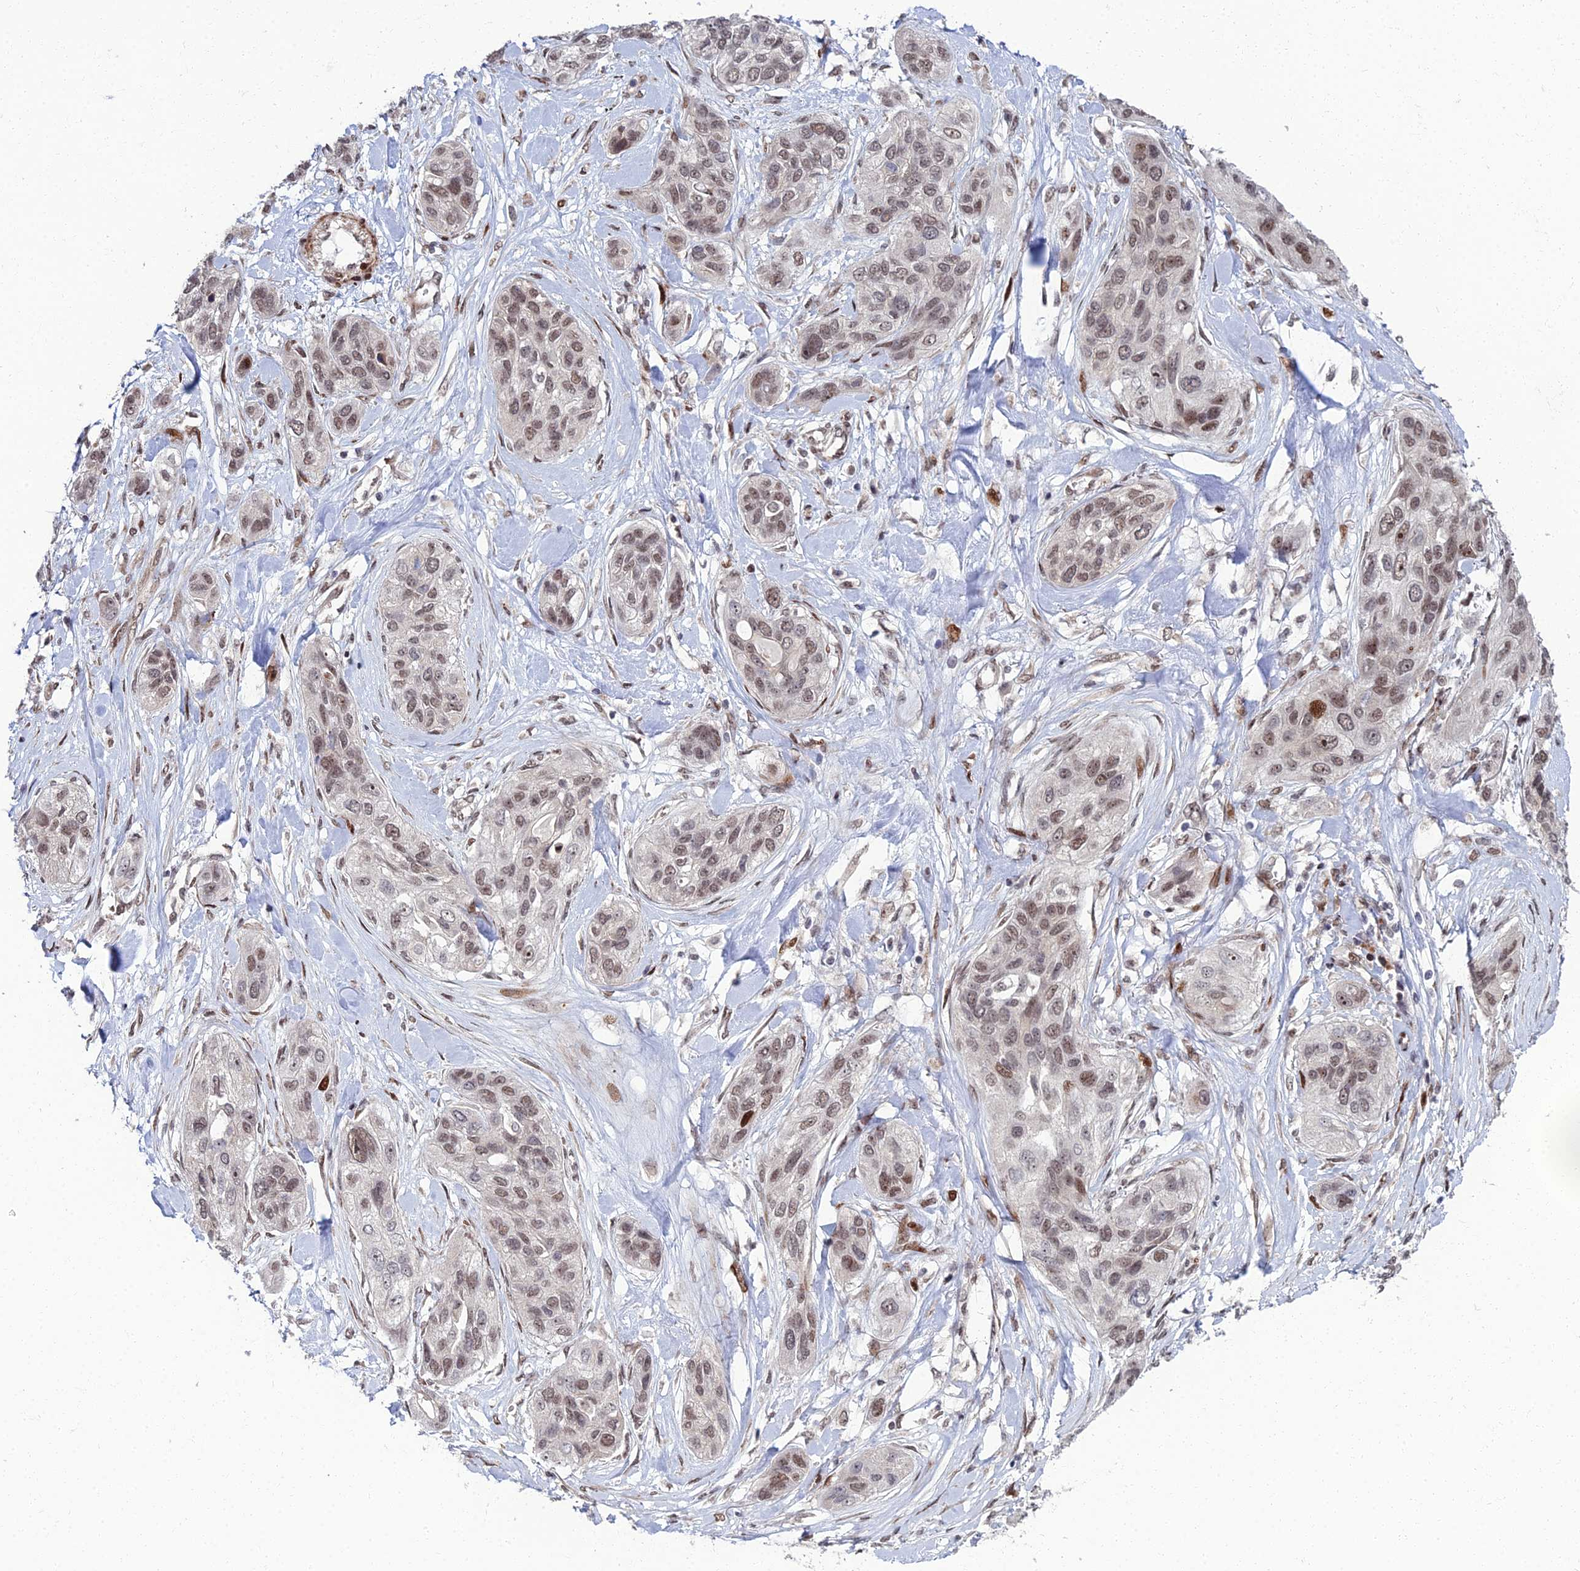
{"staining": {"intensity": "weak", "quantity": ">75%", "location": "nuclear"}, "tissue": "lung cancer", "cell_type": "Tumor cells", "image_type": "cancer", "snomed": [{"axis": "morphology", "description": "Squamous cell carcinoma, NOS"}, {"axis": "topography", "description": "Lung"}], "caption": "Weak nuclear staining for a protein is appreciated in about >75% of tumor cells of lung squamous cell carcinoma using immunohistochemistry (IHC).", "gene": "ZNF668", "patient": {"sex": "female", "age": 70}}